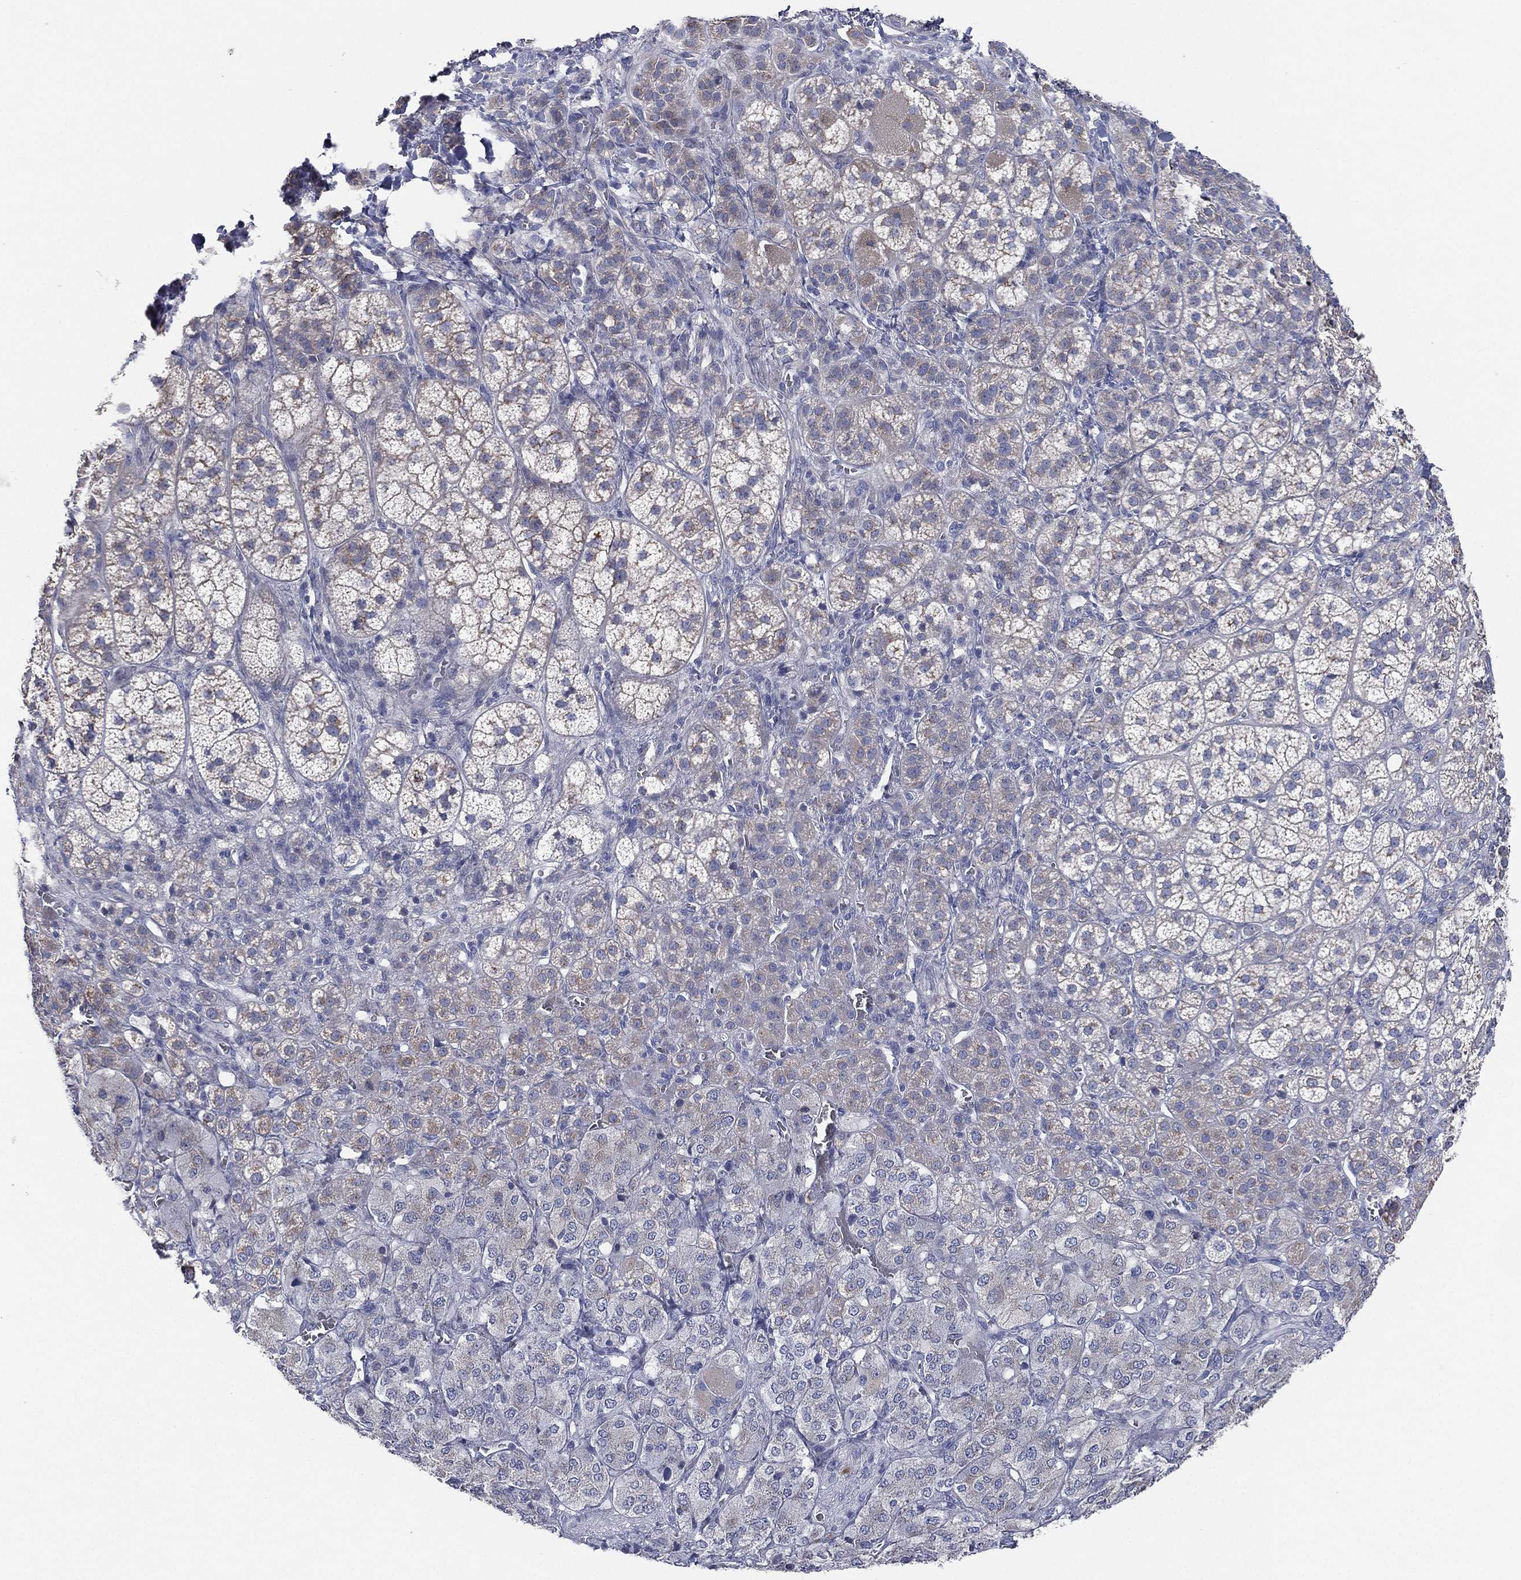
{"staining": {"intensity": "weak", "quantity": "25%-75%", "location": "cytoplasmic/membranous"}, "tissue": "adrenal gland", "cell_type": "Glandular cells", "image_type": "normal", "snomed": [{"axis": "morphology", "description": "Normal tissue, NOS"}, {"axis": "topography", "description": "Adrenal gland"}], "caption": "There is low levels of weak cytoplasmic/membranous expression in glandular cells of normal adrenal gland, as demonstrated by immunohistochemical staining (brown color).", "gene": "ATP8A2", "patient": {"sex": "female", "age": 60}}